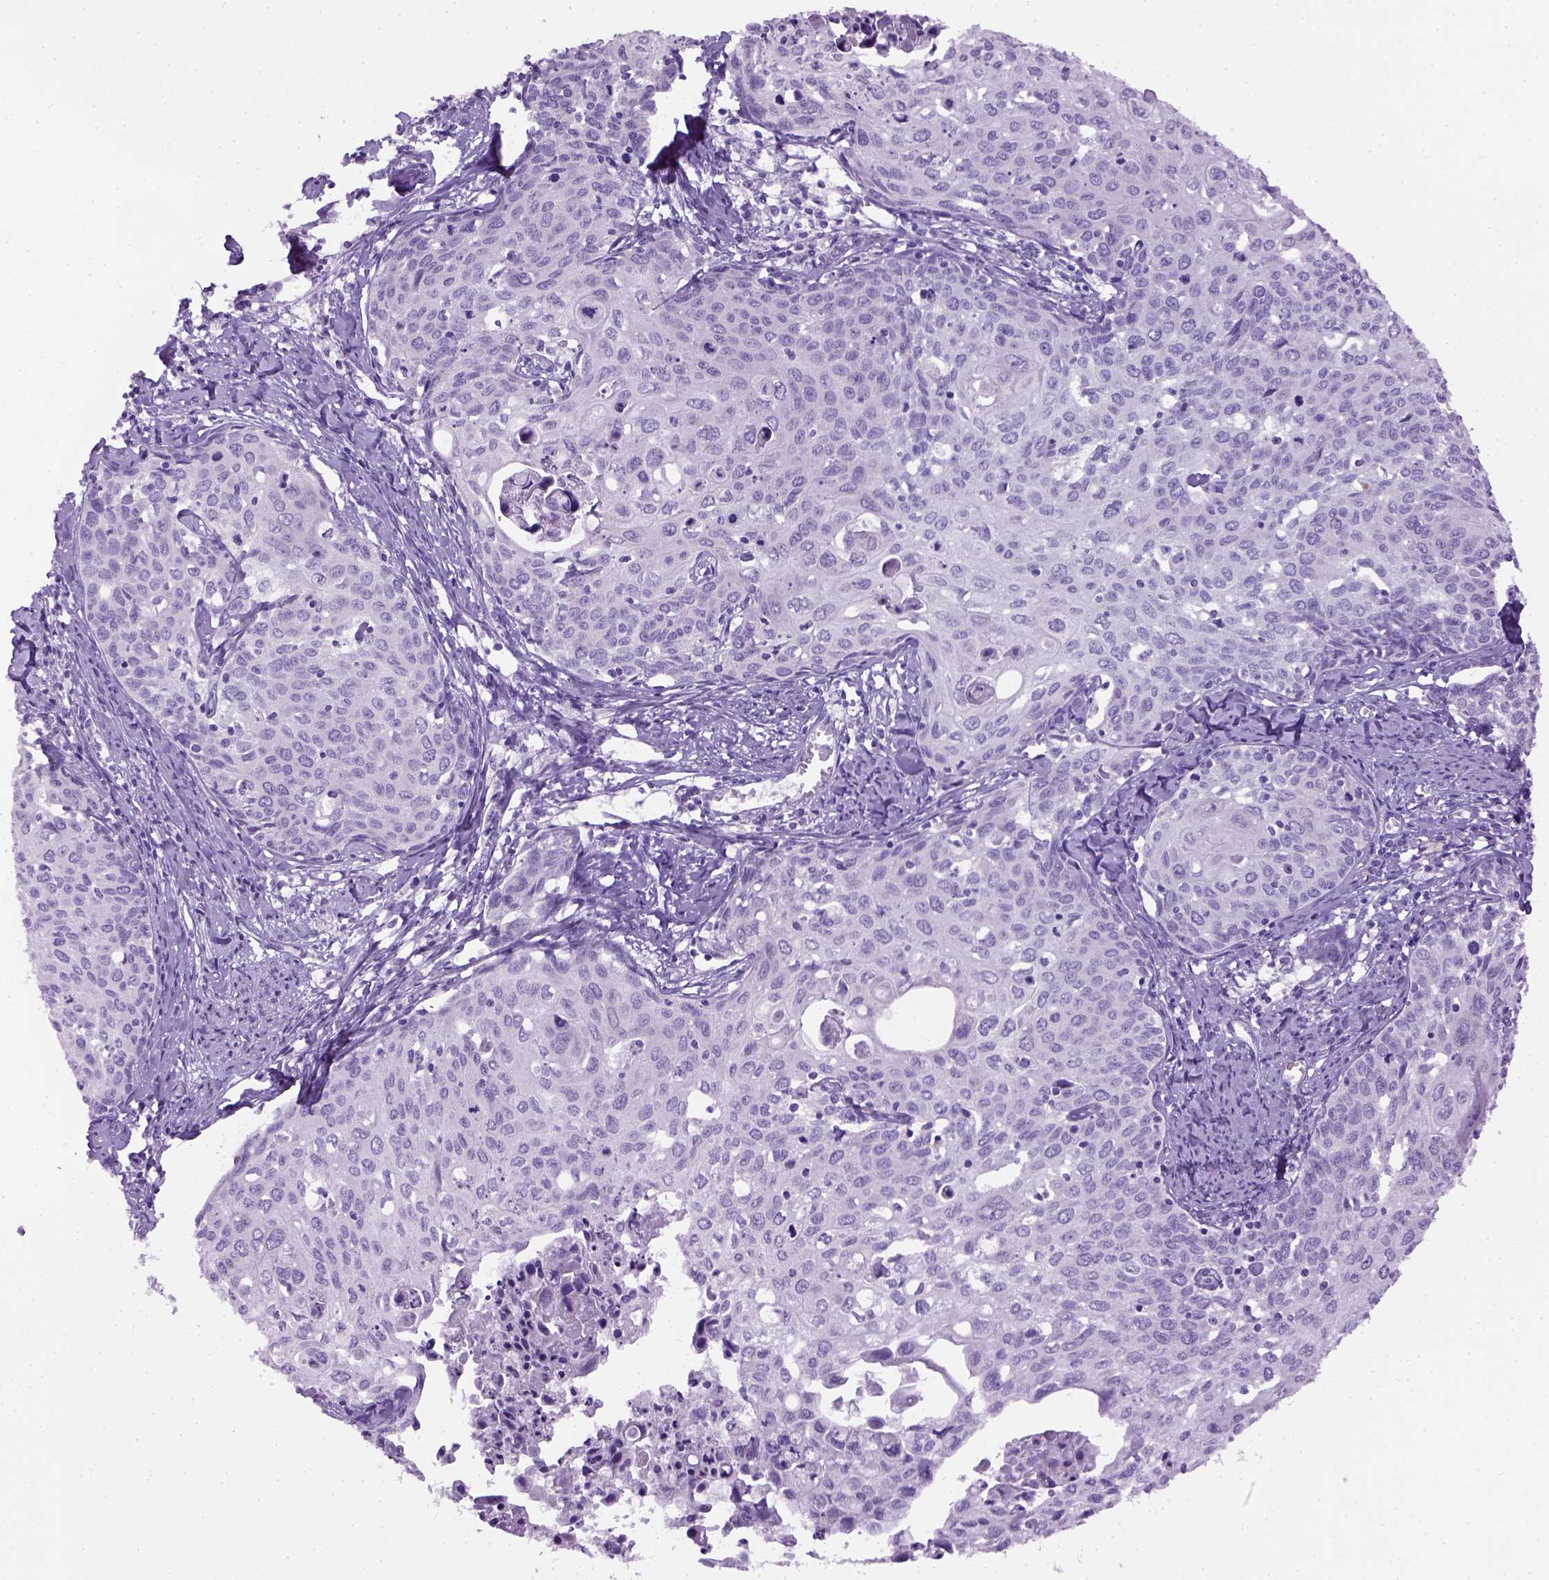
{"staining": {"intensity": "negative", "quantity": "none", "location": "none"}, "tissue": "cervical cancer", "cell_type": "Tumor cells", "image_type": "cancer", "snomed": [{"axis": "morphology", "description": "Squamous cell carcinoma, NOS"}, {"axis": "topography", "description": "Cervix"}], "caption": "This is an IHC image of human cervical squamous cell carcinoma. There is no expression in tumor cells.", "gene": "CYP24A1", "patient": {"sex": "female", "age": 62}}